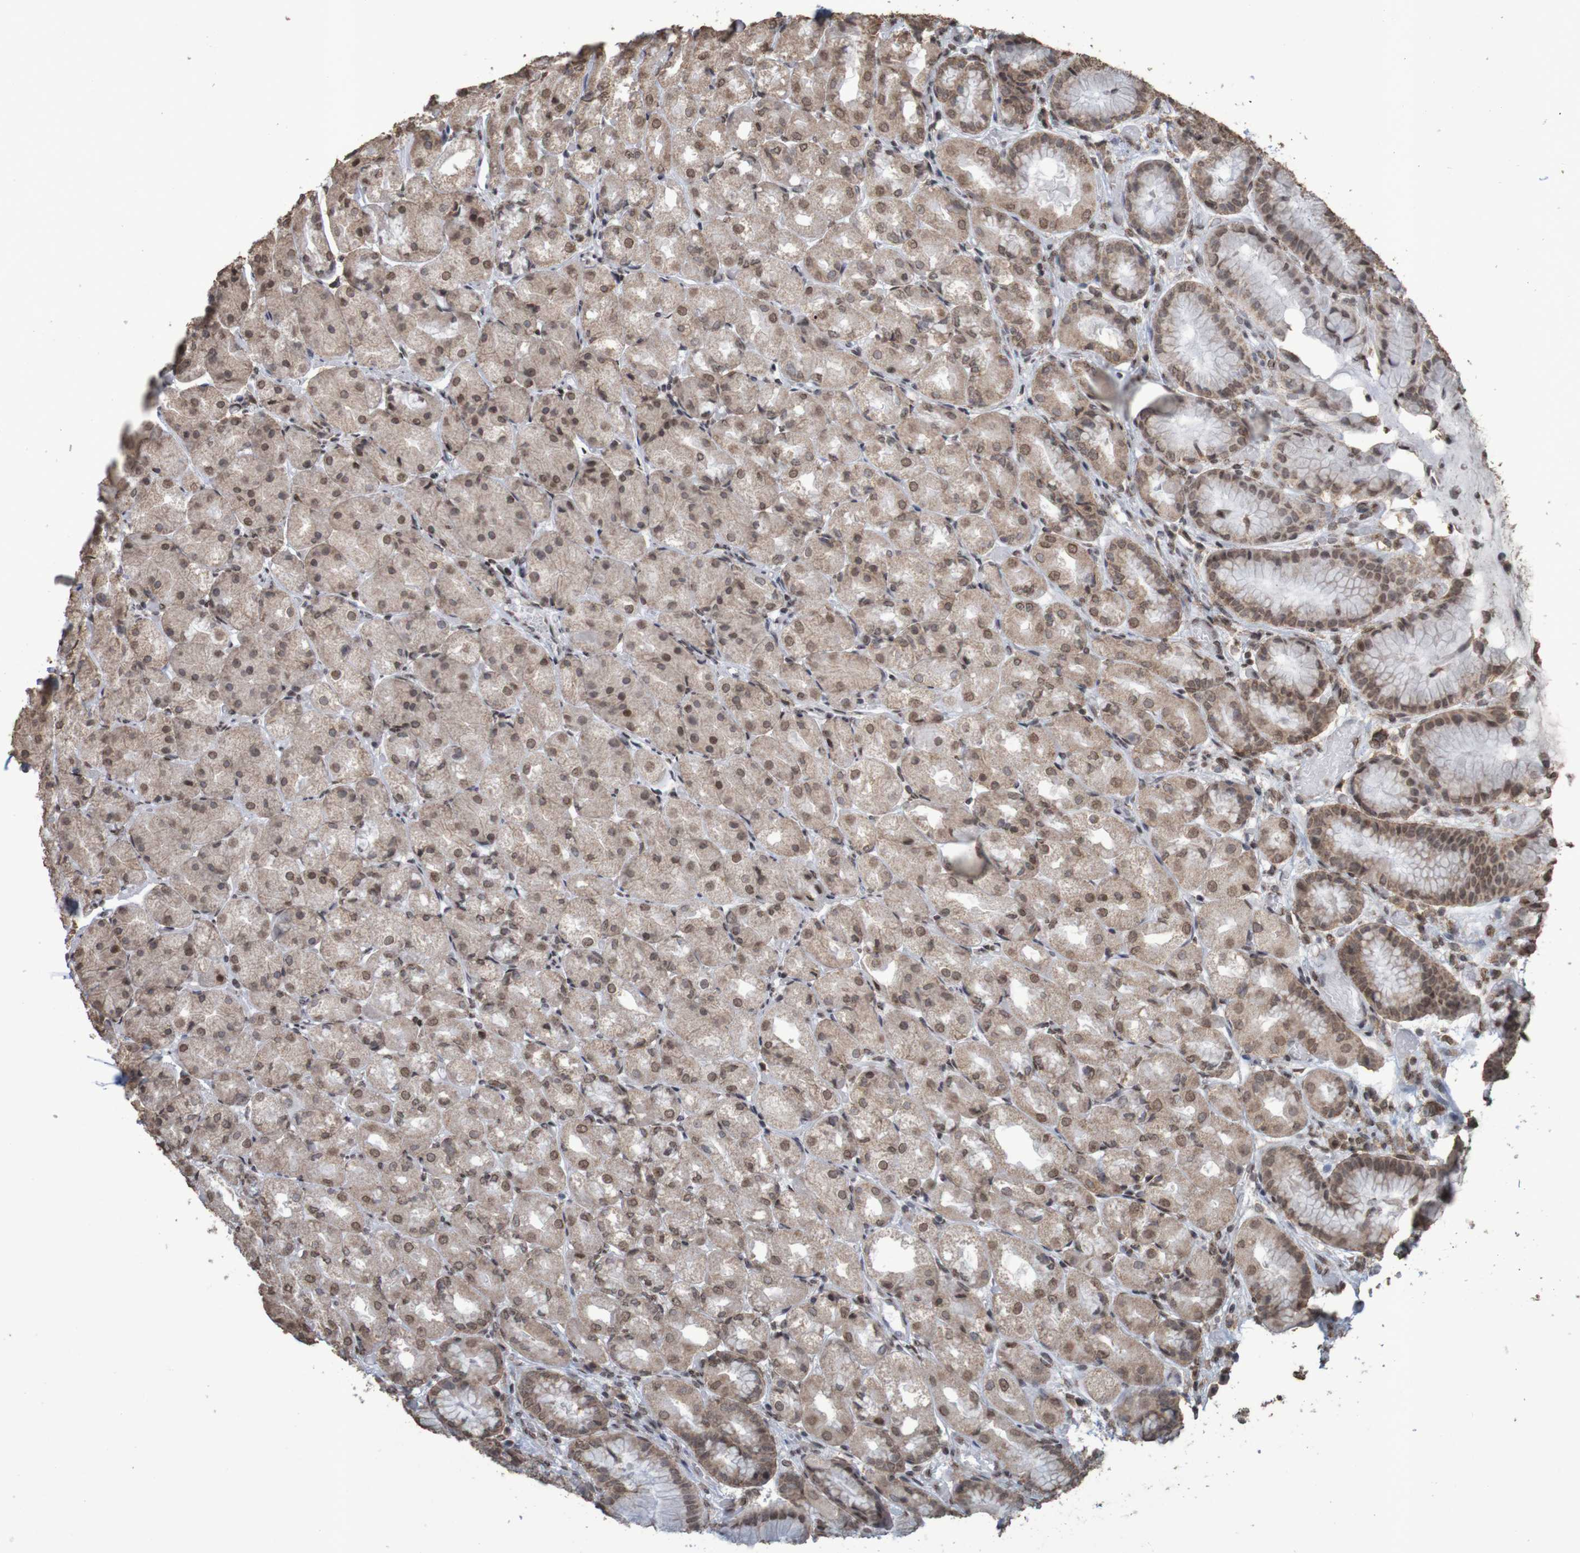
{"staining": {"intensity": "moderate", "quantity": ">75%", "location": "cytoplasmic/membranous,nuclear"}, "tissue": "stomach", "cell_type": "Glandular cells", "image_type": "normal", "snomed": [{"axis": "morphology", "description": "Normal tissue, NOS"}, {"axis": "topography", "description": "Stomach, upper"}], "caption": "High-power microscopy captured an immunohistochemistry histopathology image of unremarkable stomach, revealing moderate cytoplasmic/membranous,nuclear staining in about >75% of glandular cells. Using DAB (brown) and hematoxylin (blue) stains, captured at high magnification using brightfield microscopy.", "gene": "GFI1", "patient": {"sex": "male", "age": 72}}